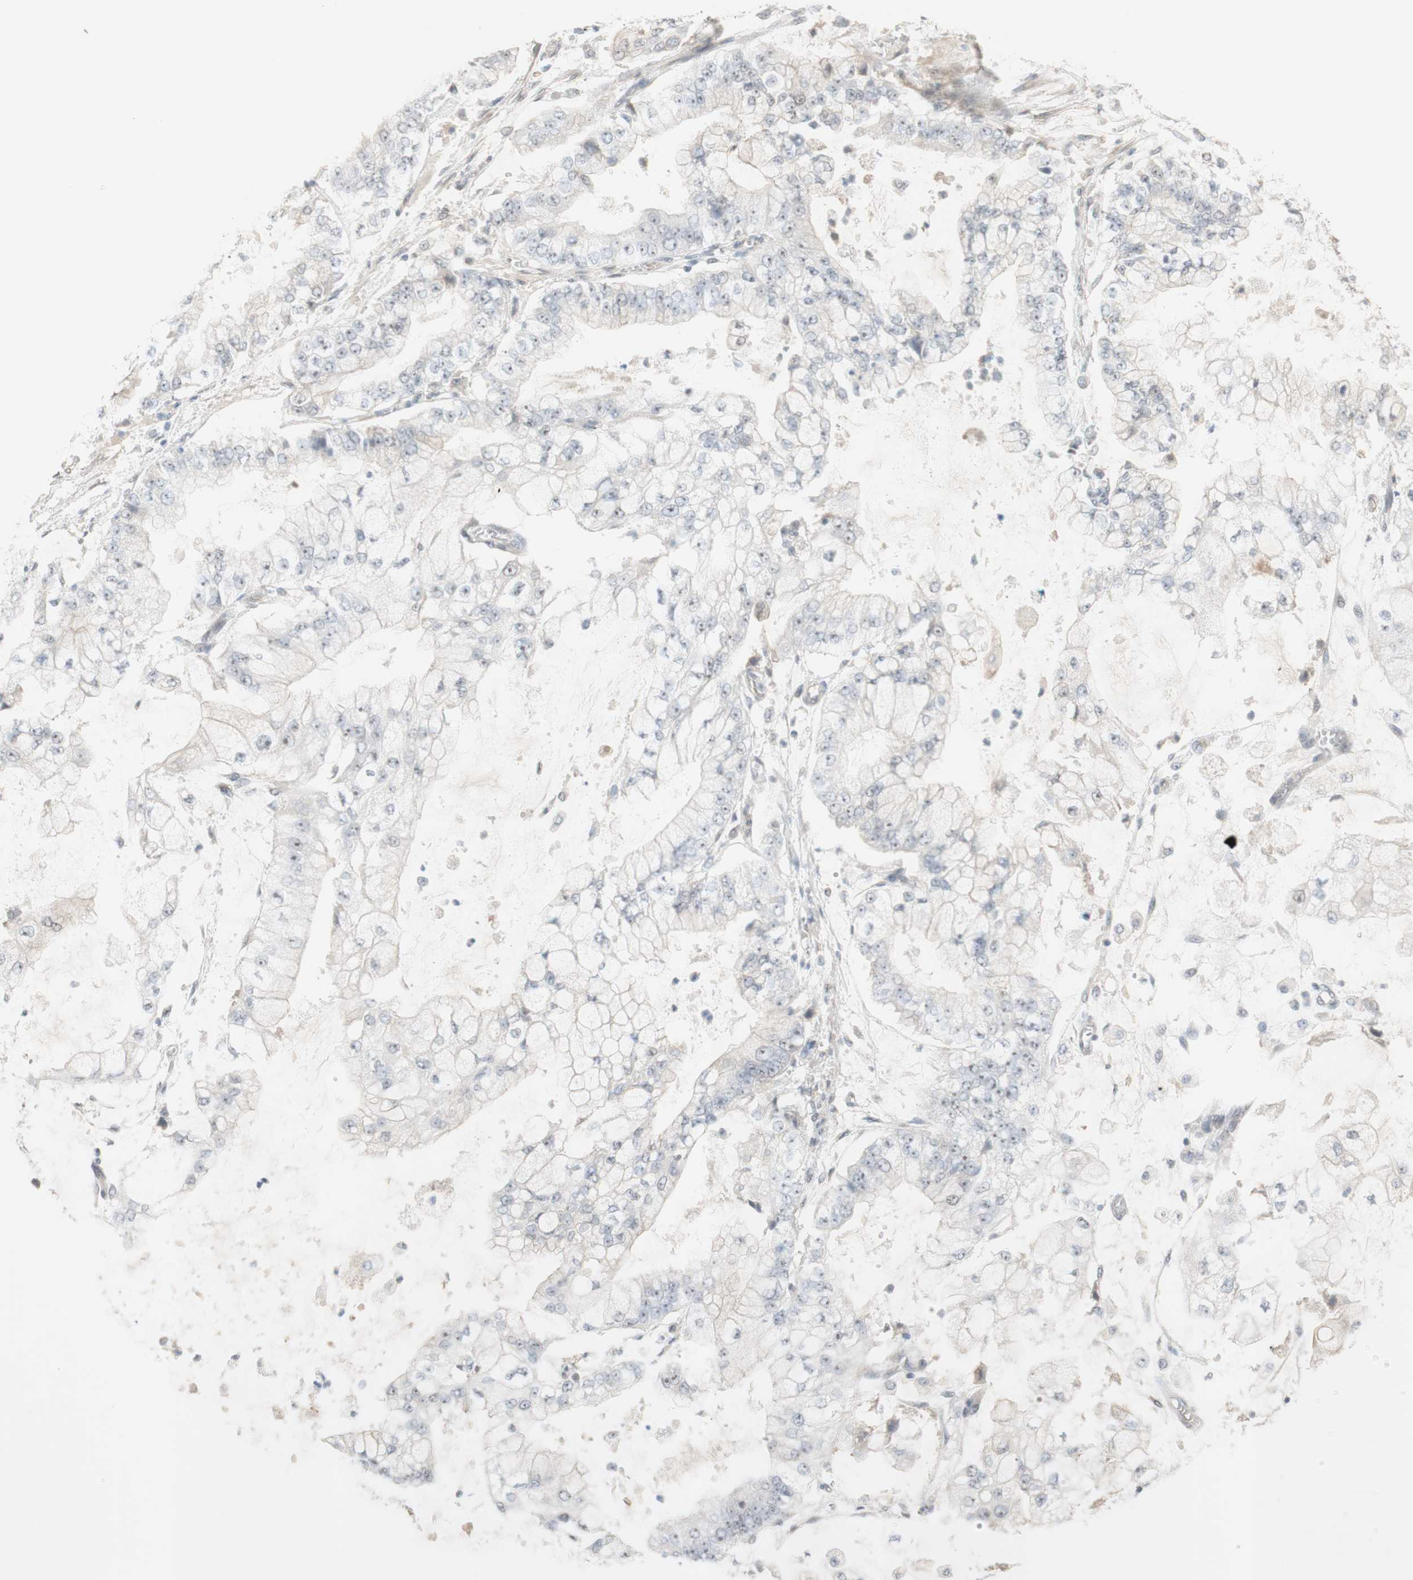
{"staining": {"intensity": "negative", "quantity": "none", "location": "none"}, "tissue": "stomach cancer", "cell_type": "Tumor cells", "image_type": "cancer", "snomed": [{"axis": "morphology", "description": "Adenocarcinoma, NOS"}, {"axis": "topography", "description": "Stomach"}], "caption": "Immunohistochemistry (IHC) of human adenocarcinoma (stomach) exhibits no staining in tumor cells.", "gene": "PLCD4", "patient": {"sex": "male", "age": 76}}